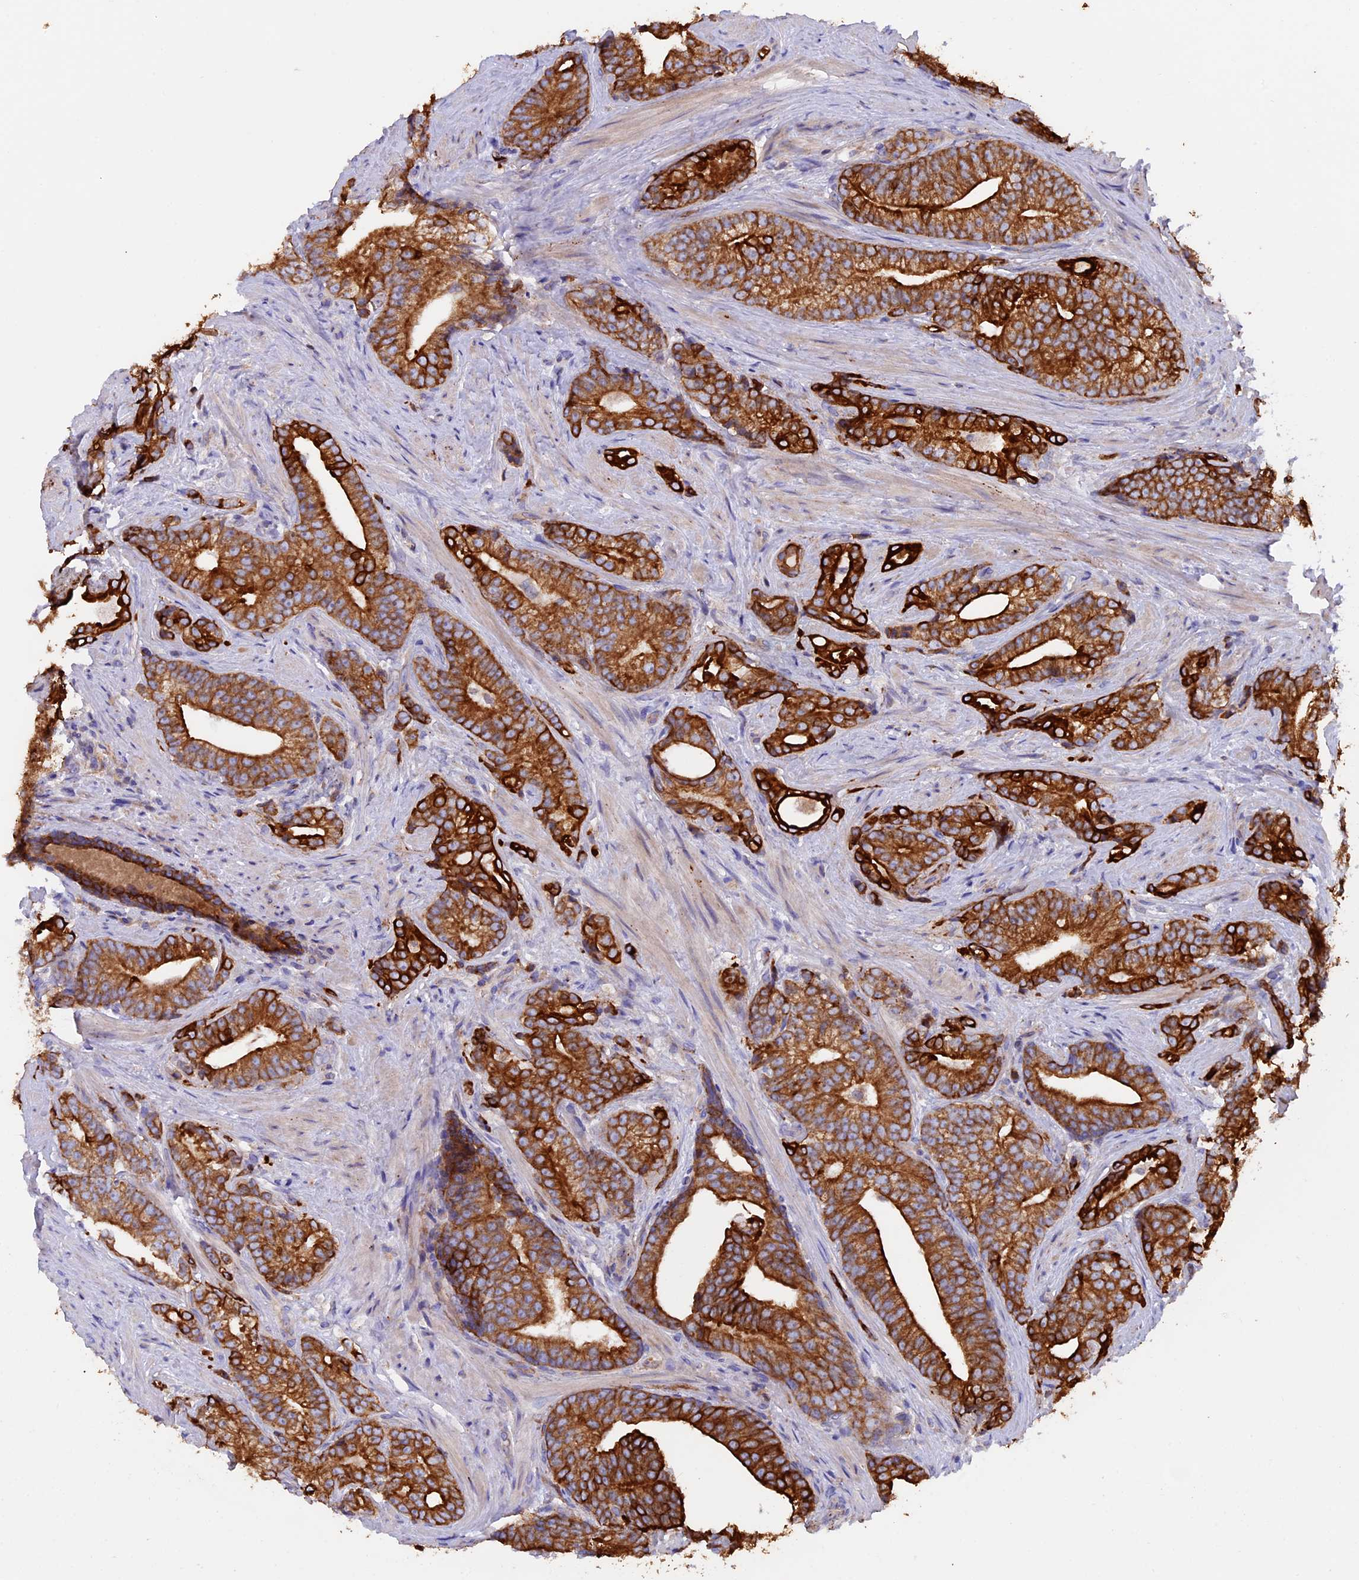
{"staining": {"intensity": "strong", "quantity": ">75%", "location": "cytoplasmic/membranous"}, "tissue": "prostate cancer", "cell_type": "Tumor cells", "image_type": "cancer", "snomed": [{"axis": "morphology", "description": "Adenocarcinoma, Low grade"}, {"axis": "topography", "description": "Prostate"}], "caption": "This image displays adenocarcinoma (low-grade) (prostate) stained with immunohistochemistry to label a protein in brown. The cytoplasmic/membranous of tumor cells show strong positivity for the protein. Nuclei are counter-stained blue.", "gene": "PTPN9", "patient": {"sex": "male", "age": 71}}